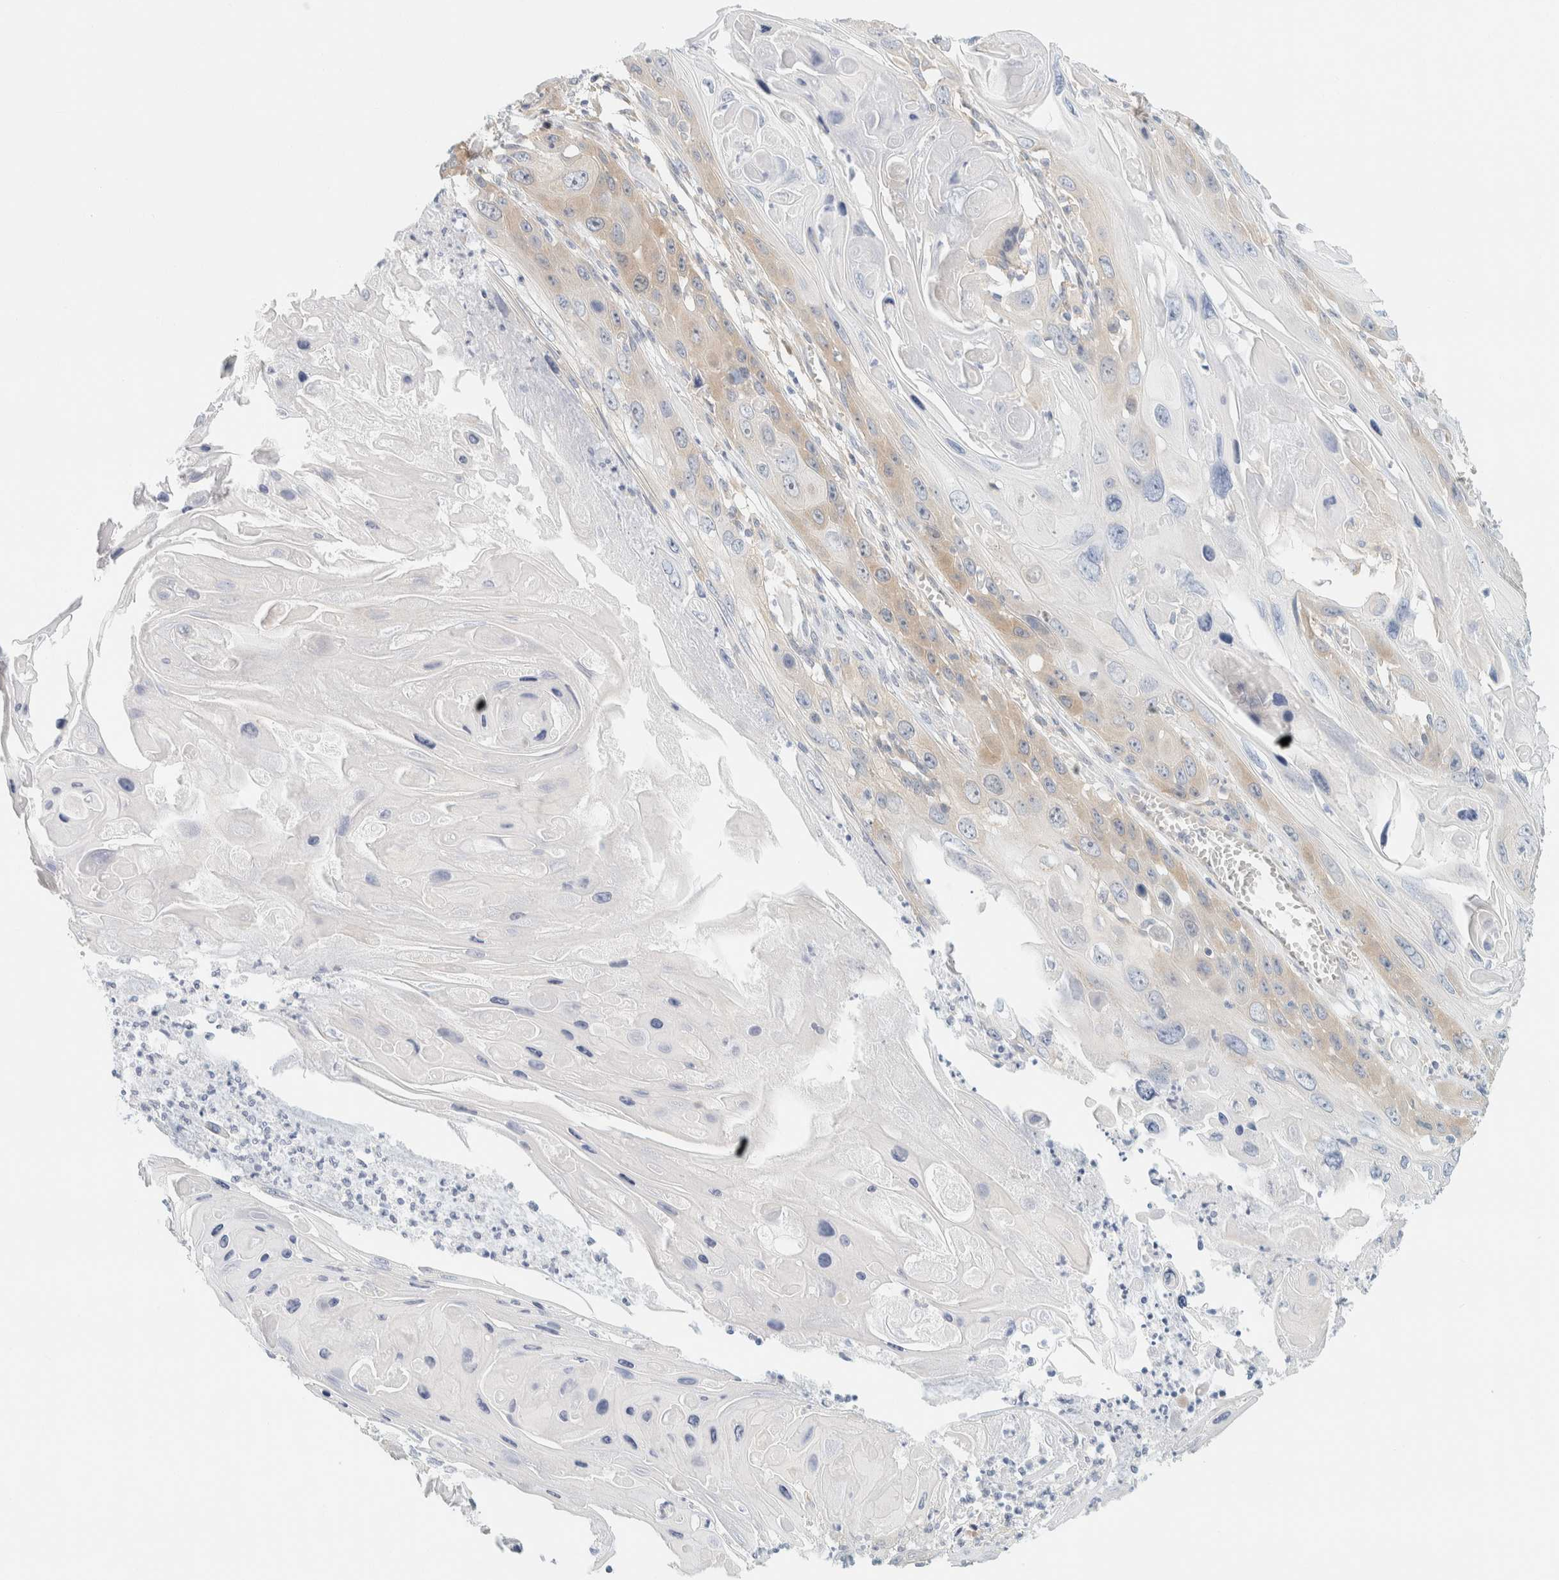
{"staining": {"intensity": "weak", "quantity": "<25%", "location": "cytoplasmic/membranous"}, "tissue": "skin cancer", "cell_type": "Tumor cells", "image_type": "cancer", "snomed": [{"axis": "morphology", "description": "Squamous cell carcinoma, NOS"}, {"axis": "topography", "description": "Skin"}], "caption": "A histopathology image of human skin cancer (squamous cell carcinoma) is negative for staining in tumor cells.", "gene": "PTGES3L-AARSD1", "patient": {"sex": "male", "age": 55}}